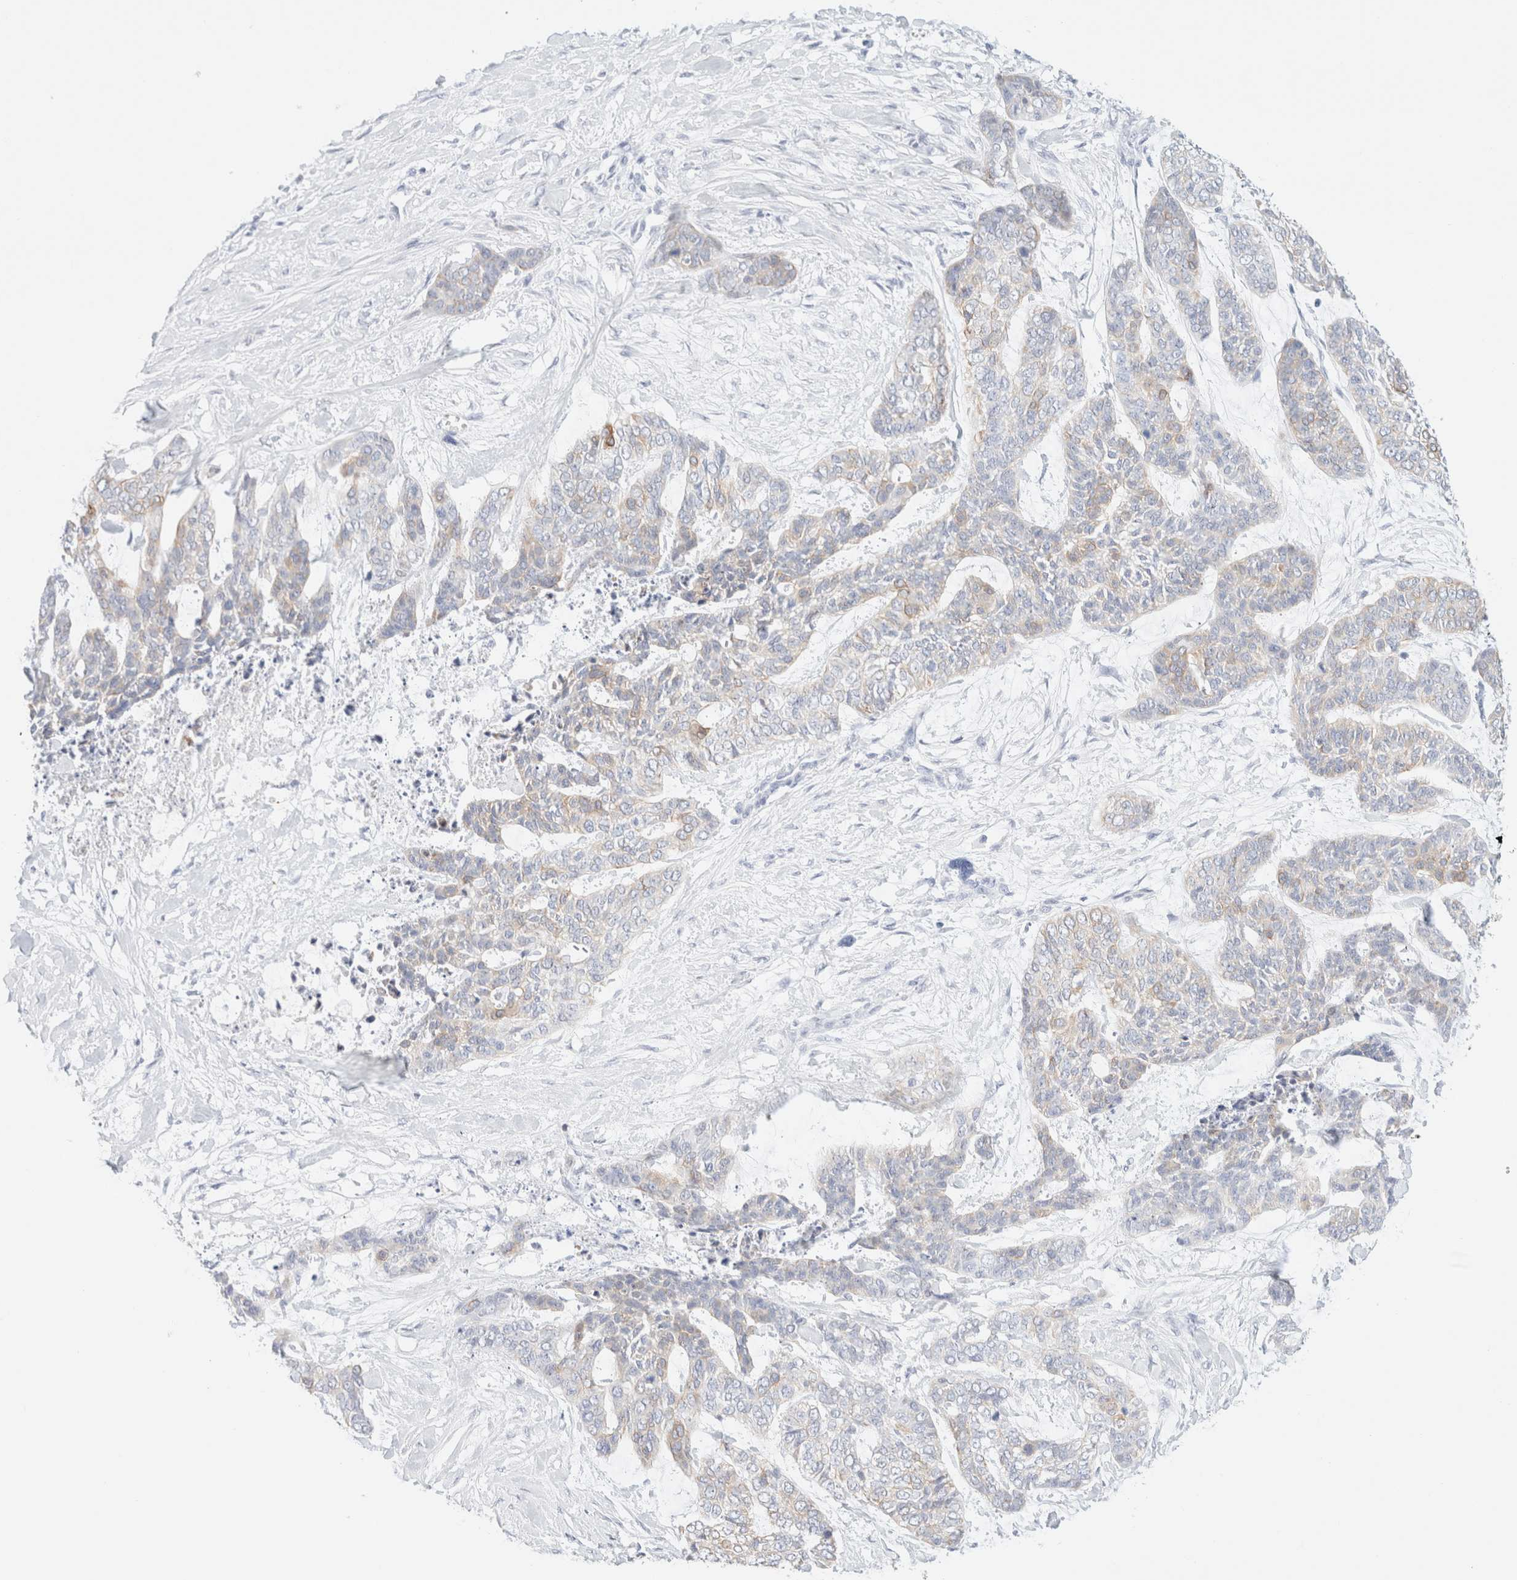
{"staining": {"intensity": "negative", "quantity": "none", "location": "none"}, "tissue": "skin cancer", "cell_type": "Tumor cells", "image_type": "cancer", "snomed": [{"axis": "morphology", "description": "Basal cell carcinoma"}, {"axis": "topography", "description": "Skin"}], "caption": "A high-resolution image shows immunohistochemistry (IHC) staining of skin cancer (basal cell carcinoma), which reveals no significant expression in tumor cells.", "gene": "KRT15", "patient": {"sex": "female", "age": 64}}